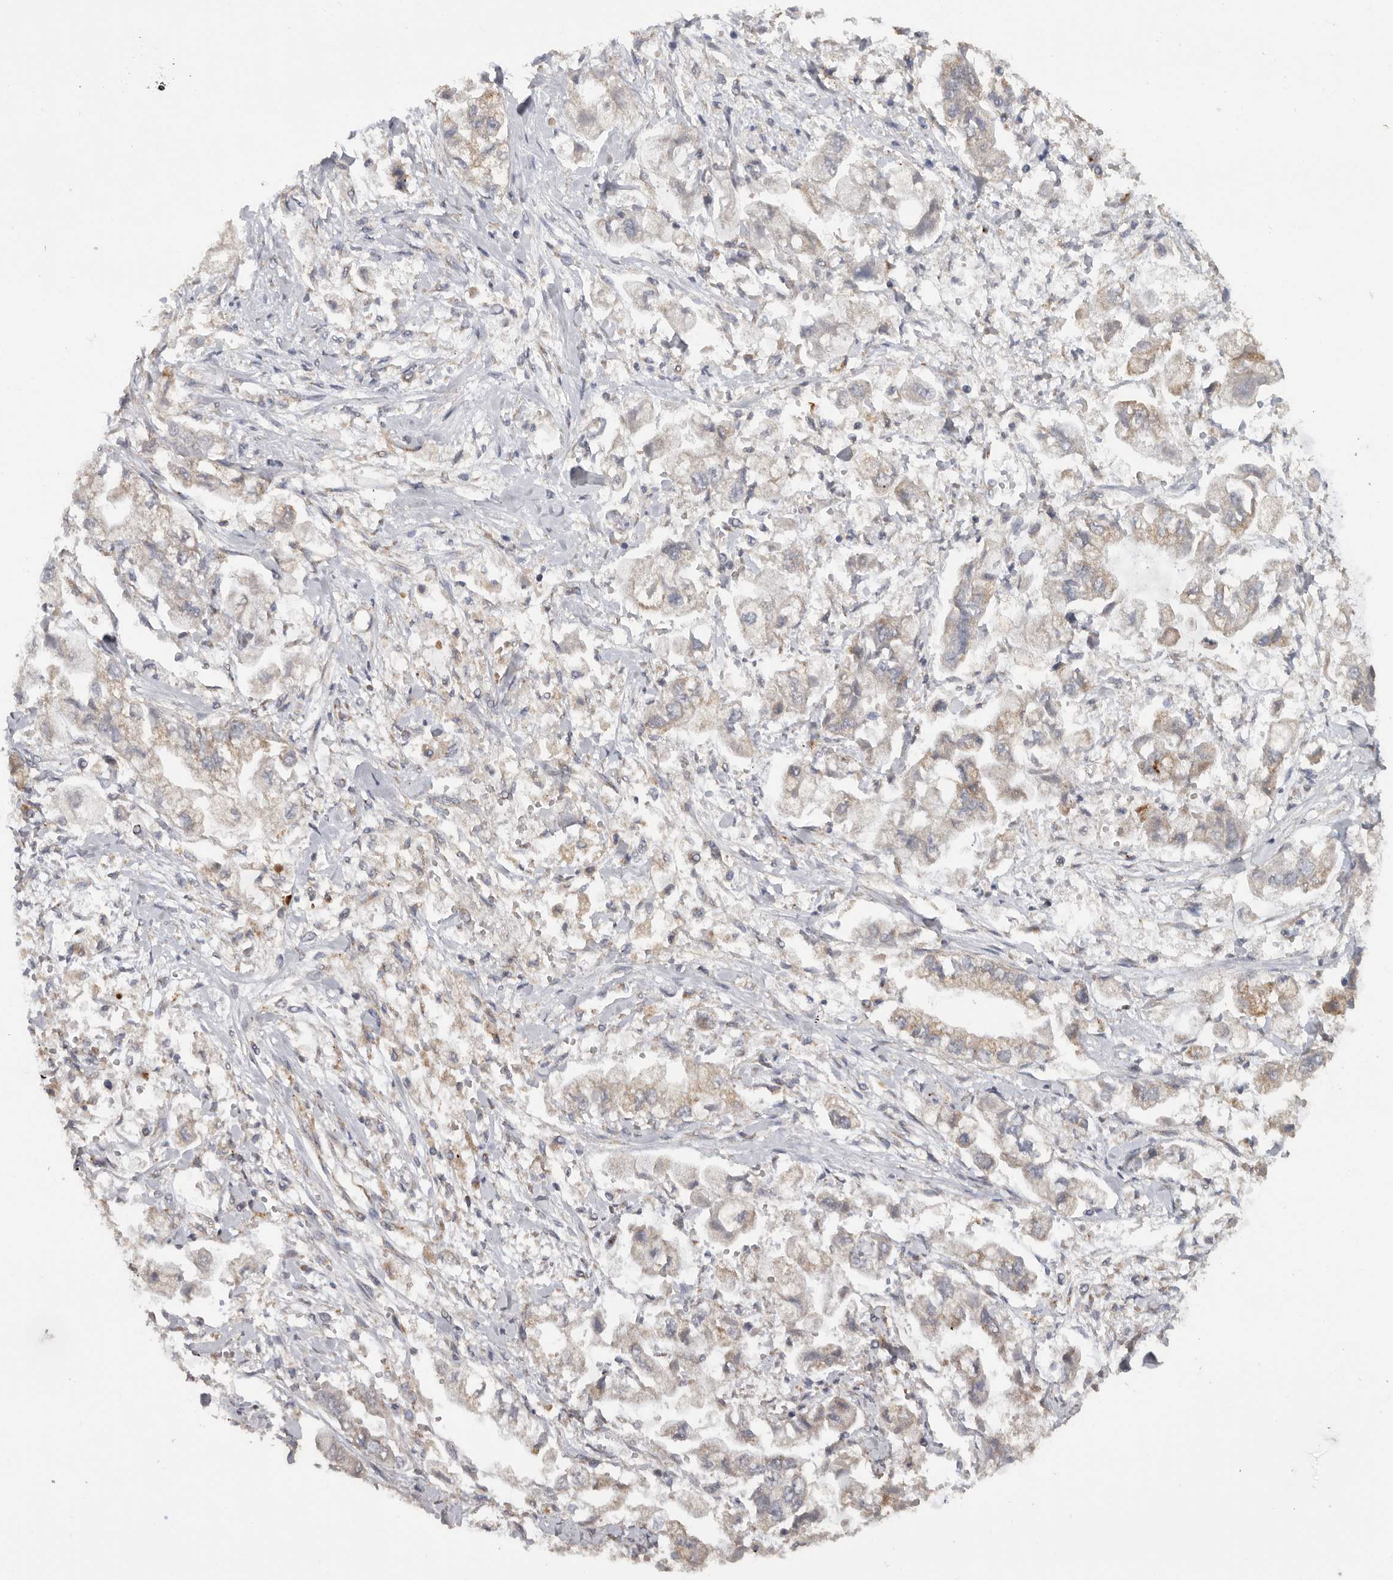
{"staining": {"intensity": "weak", "quantity": "25%-75%", "location": "cytoplasmic/membranous"}, "tissue": "stomach cancer", "cell_type": "Tumor cells", "image_type": "cancer", "snomed": [{"axis": "morphology", "description": "Normal tissue, NOS"}, {"axis": "morphology", "description": "Adenocarcinoma, NOS"}, {"axis": "topography", "description": "Stomach"}], "caption": "Protein positivity by immunohistochemistry (IHC) displays weak cytoplasmic/membranous positivity in about 25%-75% of tumor cells in stomach cancer.", "gene": "PODXL2", "patient": {"sex": "male", "age": 62}}